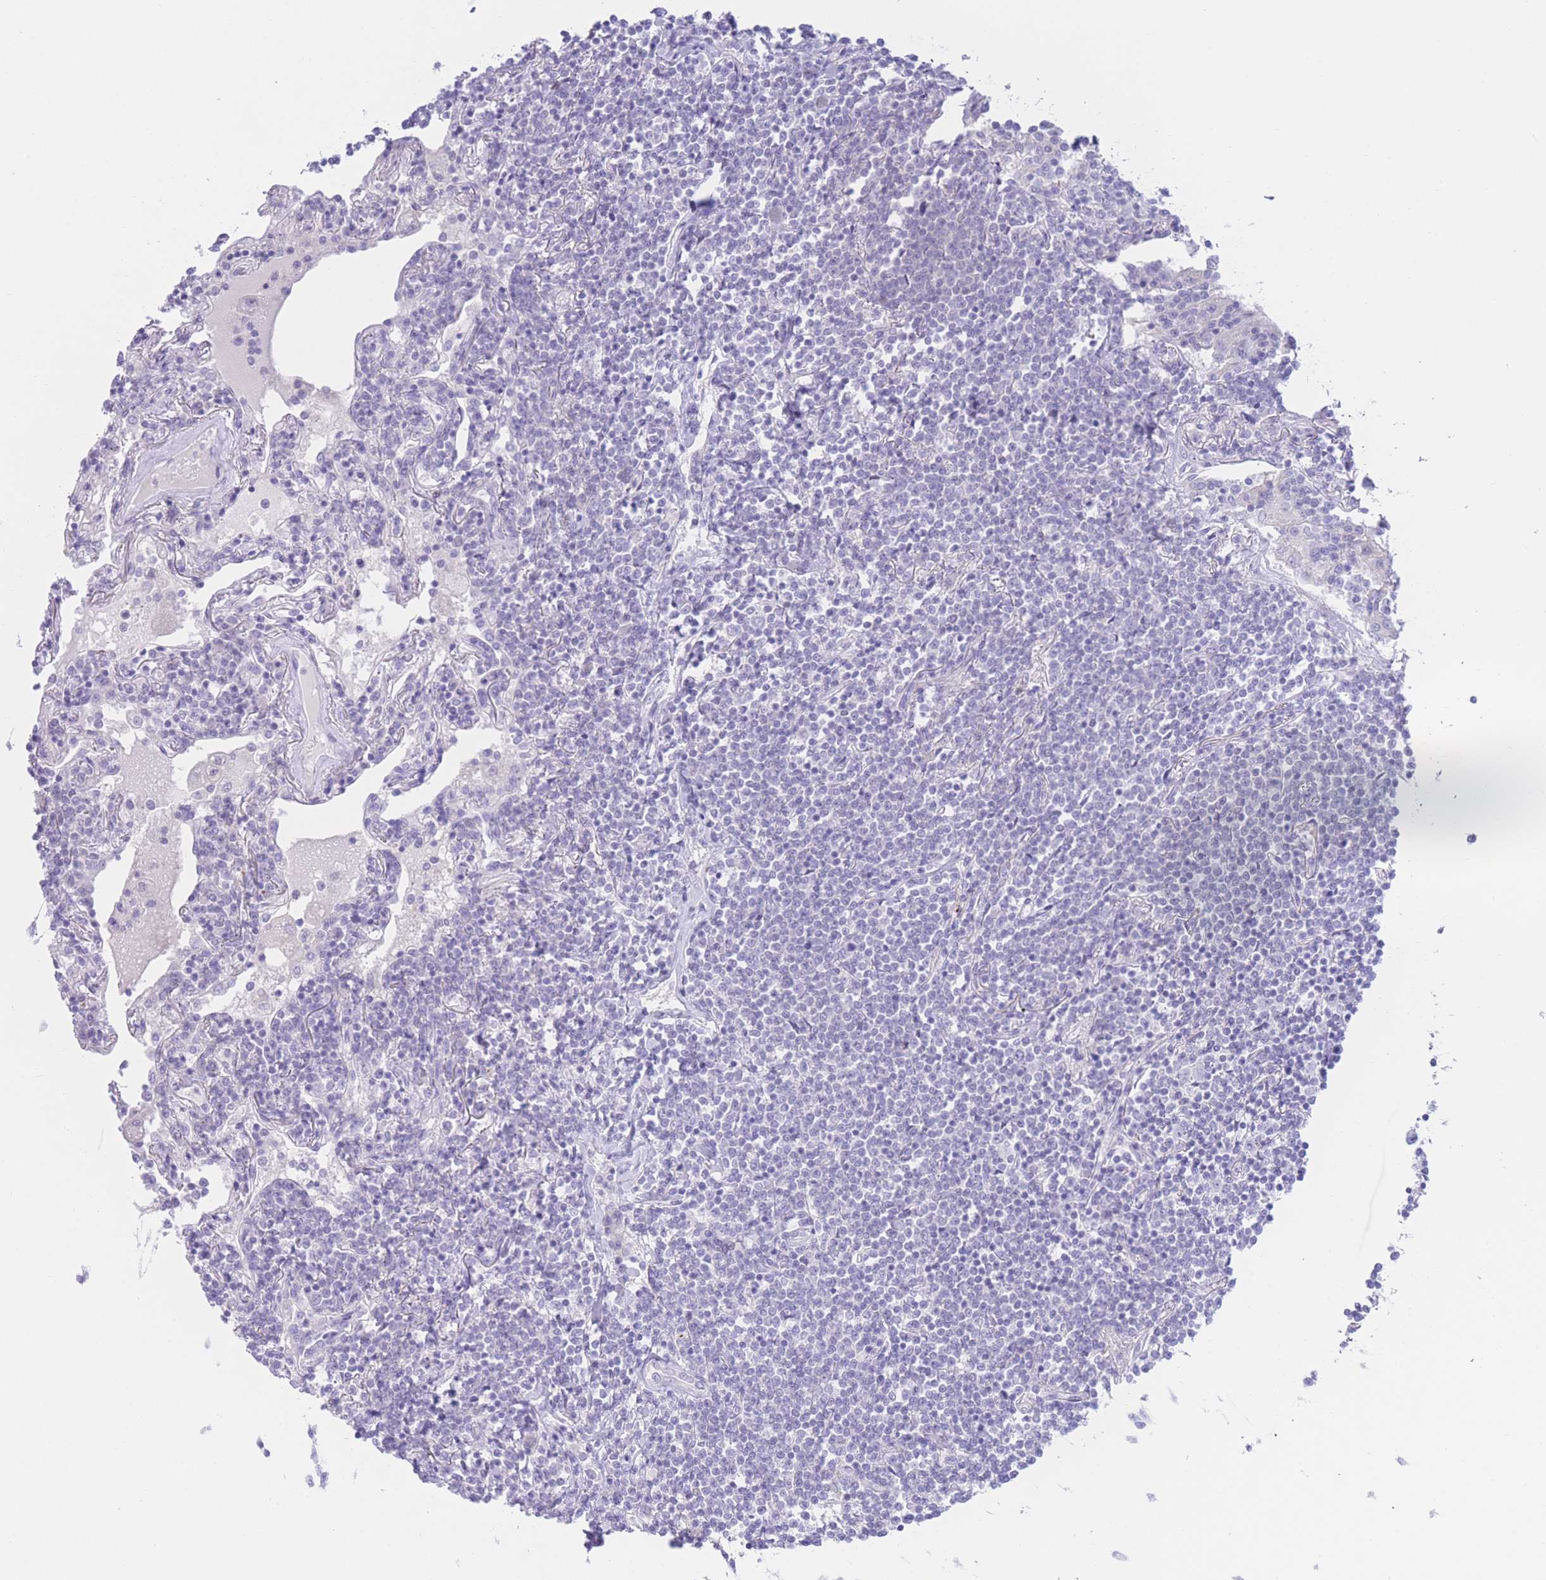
{"staining": {"intensity": "negative", "quantity": "none", "location": "none"}, "tissue": "lymphoma", "cell_type": "Tumor cells", "image_type": "cancer", "snomed": [{"axis": "morphology", "description": "Malignant lymphoma, non-Hodgkin's type, Low grade"}, {"axis": "topography", "description": "Lung"}], "caption": "An immunohistochemistry photomicrograph of lymphoma is shown. There is no staining in tumor cells of lymphoma. (DAB (3,3'-diaminobenzidine) IHC, high magnification).", "gene": "ZNF212", "patient": {"sex": "female", "age": 71}}